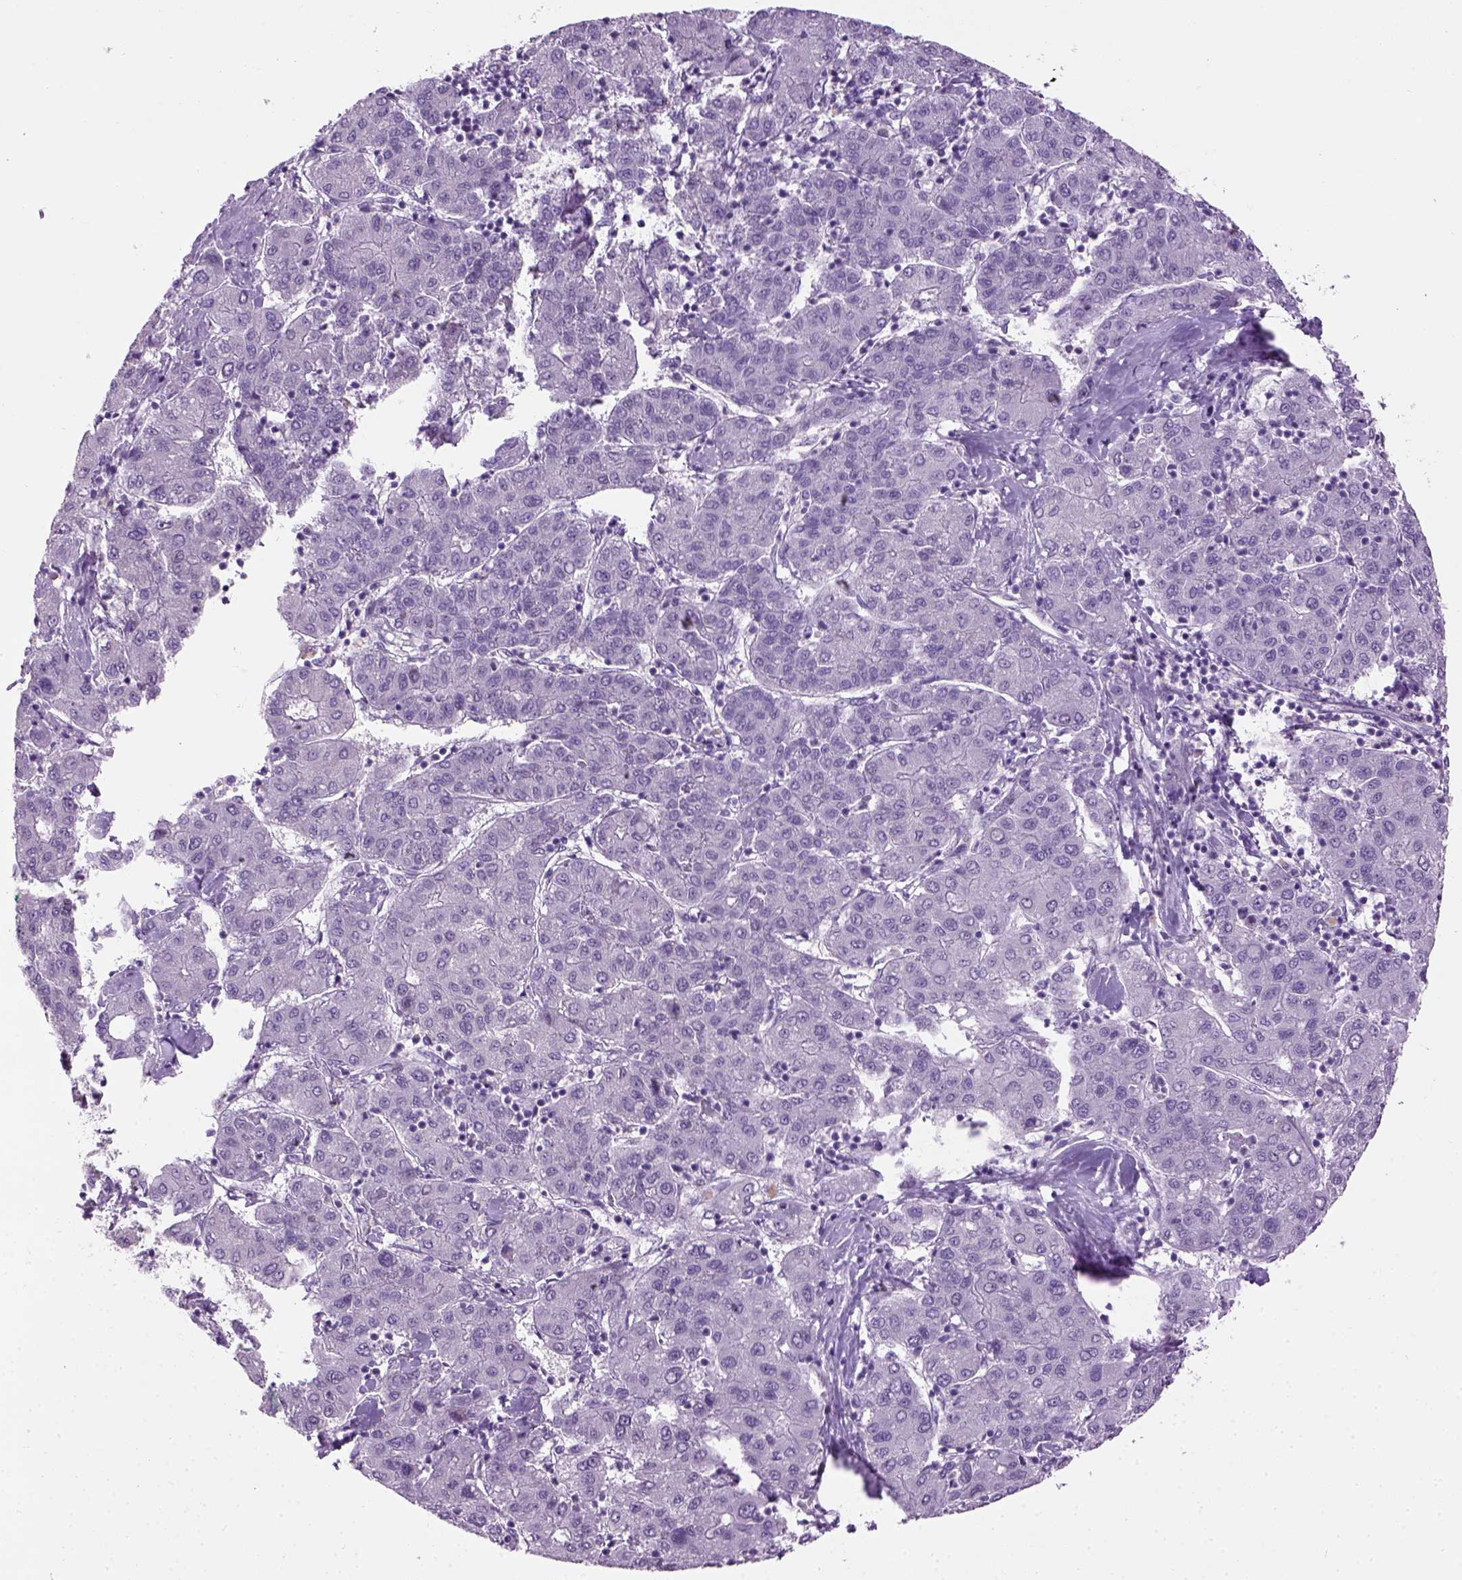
{"staining": {"intensity": "negative", "quantity": "none", "location": "none"}, "tissue": "liver cancer", "cell_type": "Tumor cells", "image_type": "cancer", "snomed": [{"axis": "morphology", "description": "Carcinoma, Hepatocellular, NOS"}, {"axis": "topography", "description": "Liver"}], "caption": "The image reveals no staining of tumor cells in liver hepatocellular carcinoma.", "gene": "GABRB2", "patient": {"sex": "male", "age": 65}}